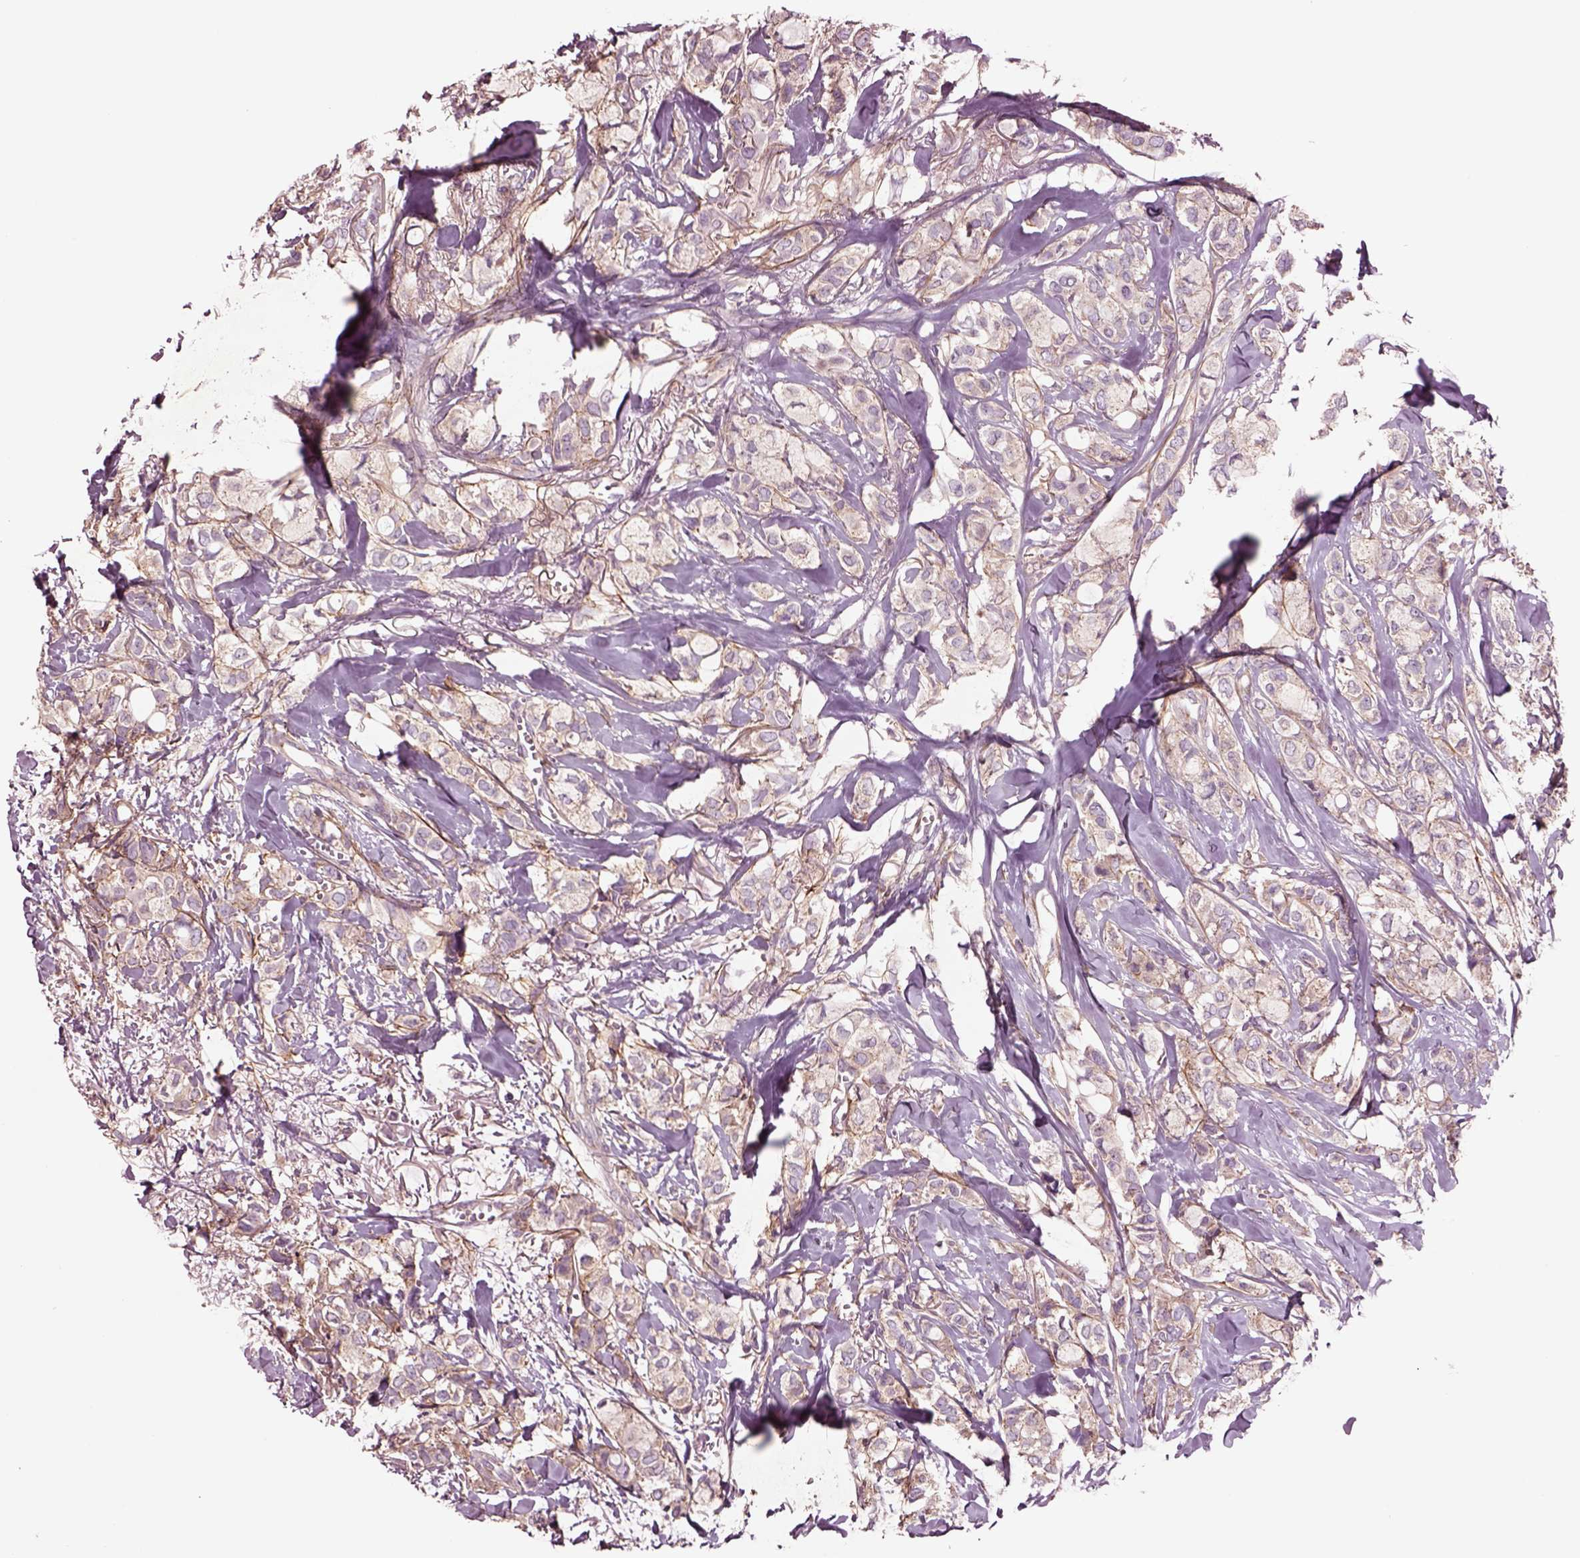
{"staining": {"intensity": "negative", "quantity": "none", "location": "none"}, "tissue": "breast cancer", "cell_type": "Tumor cells", "image_type": "cancer", "snomed": [{"axis": "morphology", "description": "Duct carcinoma"}, {"axis": "topography", "description": "Breast"}], "caption": "A high-resolution photomicrograph shows immunohistochemistry staining of breast cancer, which displays no significant staining in tumor cells. (Stains: DAB (3,3'-diaminobenzidine) immunohistochemistry (IHC) with hematoxylin counter stain, Microscopy: brightfield microscopy at high magnification).", "gene": "SEC23A", "patient": {"sex": "female", "age": 85}}